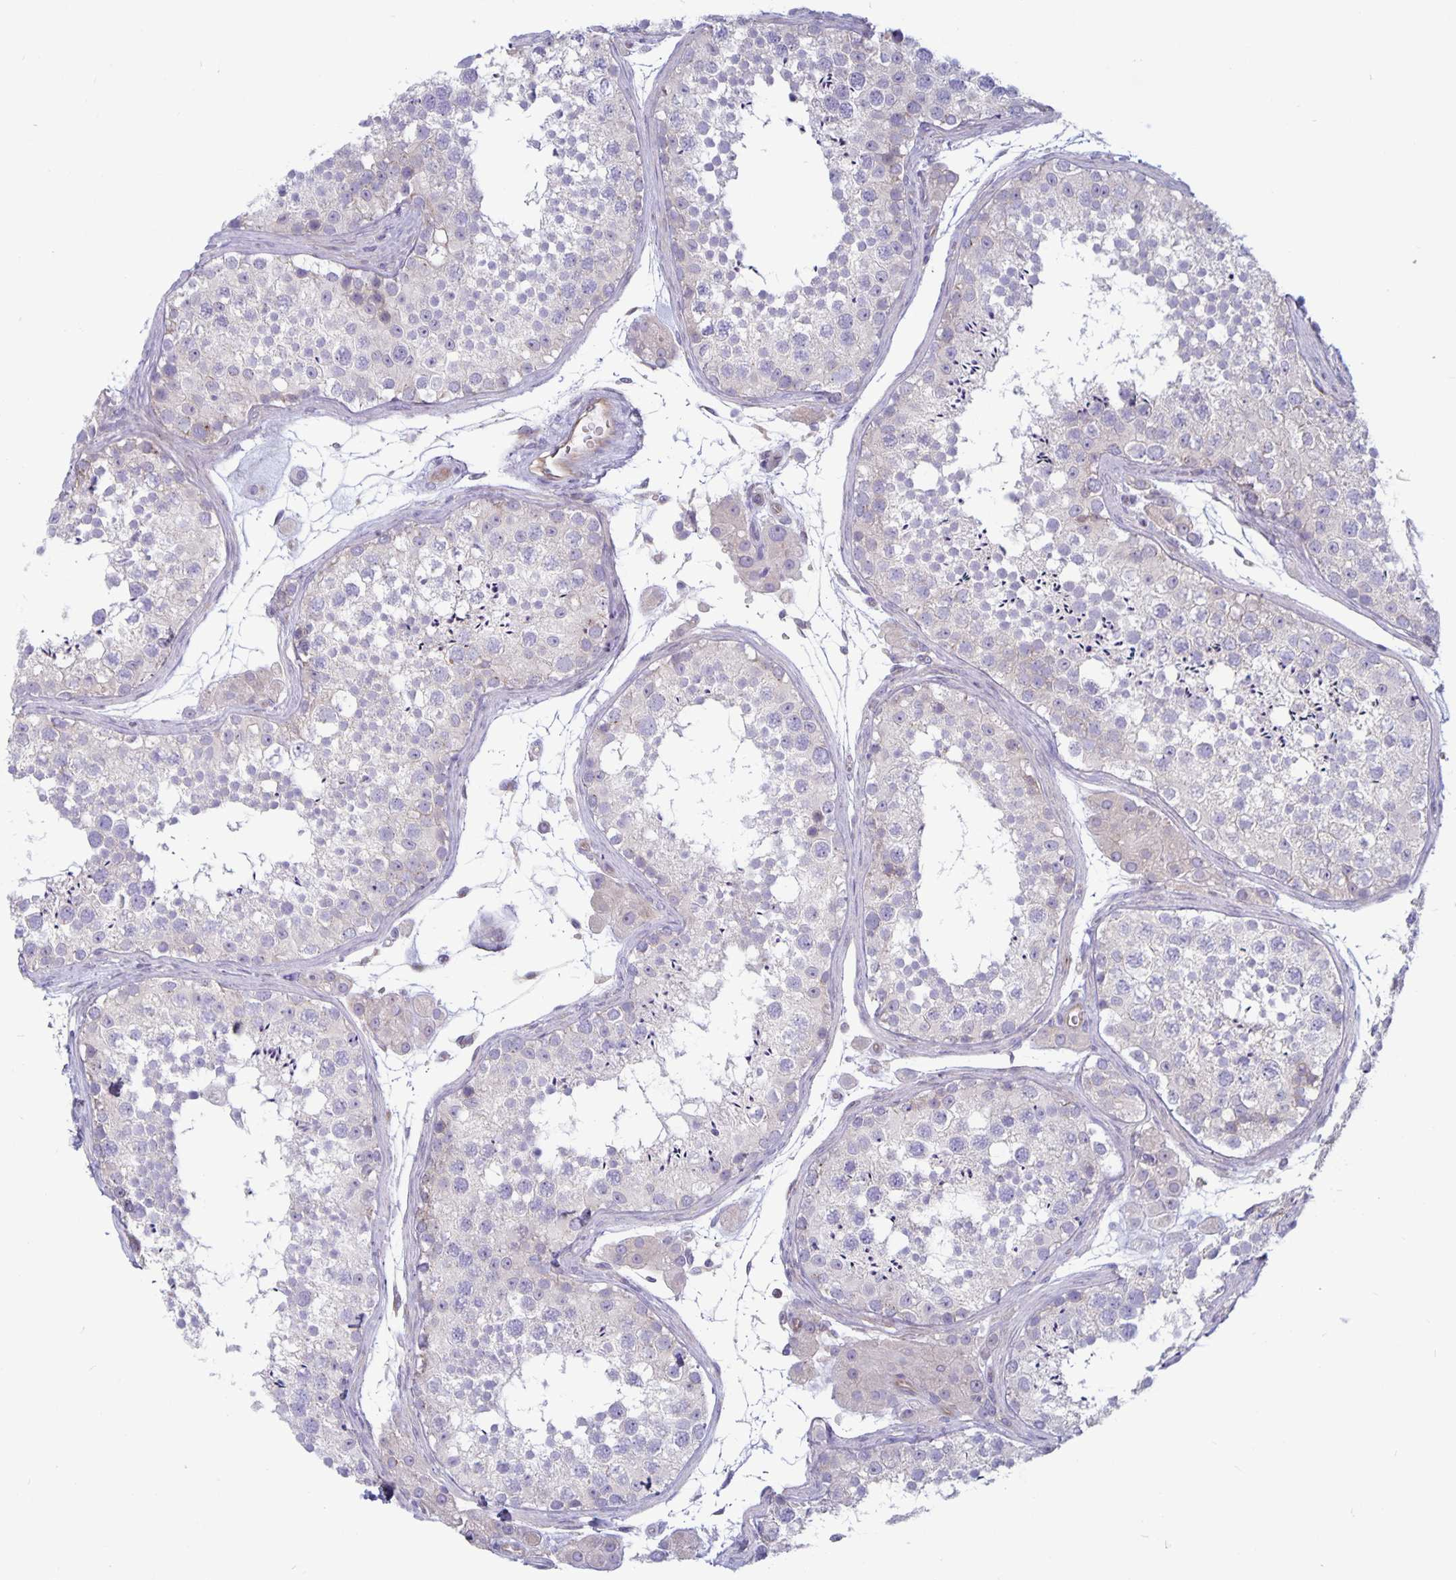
{"staining": {"intensity": "negative", "quantity": "none", "location": "none"}, "tissue": "testis", "cell_type": "Cells in seminiferous ducts", "image_type": "normal", "snomed": [{"axis": "morphology", "description": "Normal tissue, NOS"}, {"axis": "topography", "description": "Testis"}], "caption": "DAB immunohistochemical staining of normal testis displays no significant positivity in cells in seminiferous ducts. Brightfield microscopy of immunohistochemistry stained with DAB (3,3'-diaminobenzidine) (brown) and hematoxylin (blue), captured at high magnification.", "gene": "PLCB3", "patient": {"sex": "male", "age": 41}}